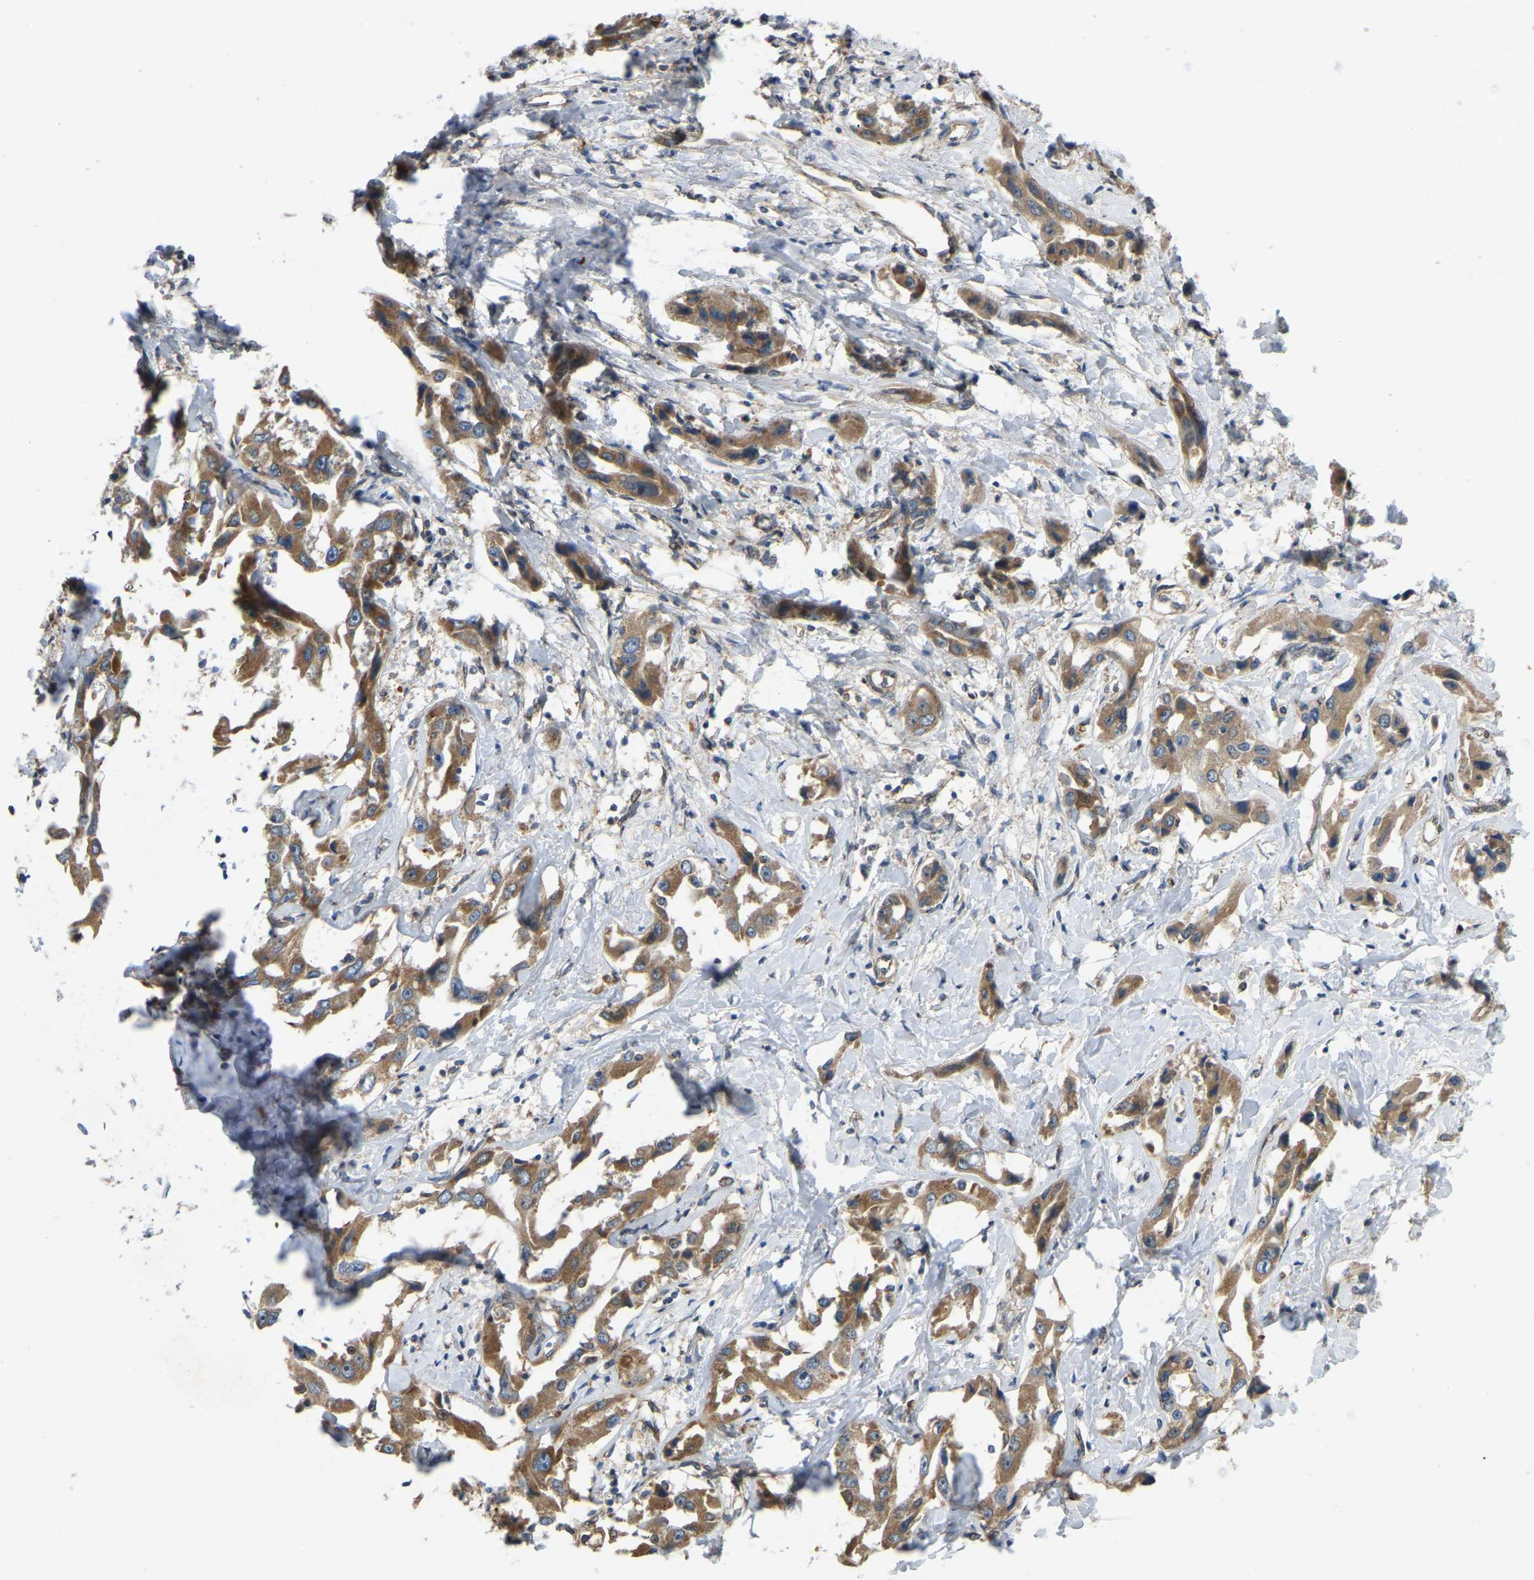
{"staining": {"intensity": "moderate", "quantity": ">75%", "location": "cytoplasmic/membranous"}, "tissue": "liver cancer", "cell_type": "Tumor cells", "image_type": "cancer", "snomed": [{"axis": "morphology", "description": "Cholangiocarcinoma"}, {"axis": "topography", "description": "Liver"}], "caption": "Brown immunohistochemical staining in human liver cholangiocarcinoma demonstrates moderate cytoplasmic/membranous positivity in approximately >75% of tumor cells.", "gene": "C21orf91", "patient": {"sex": "male", "age": 59}}